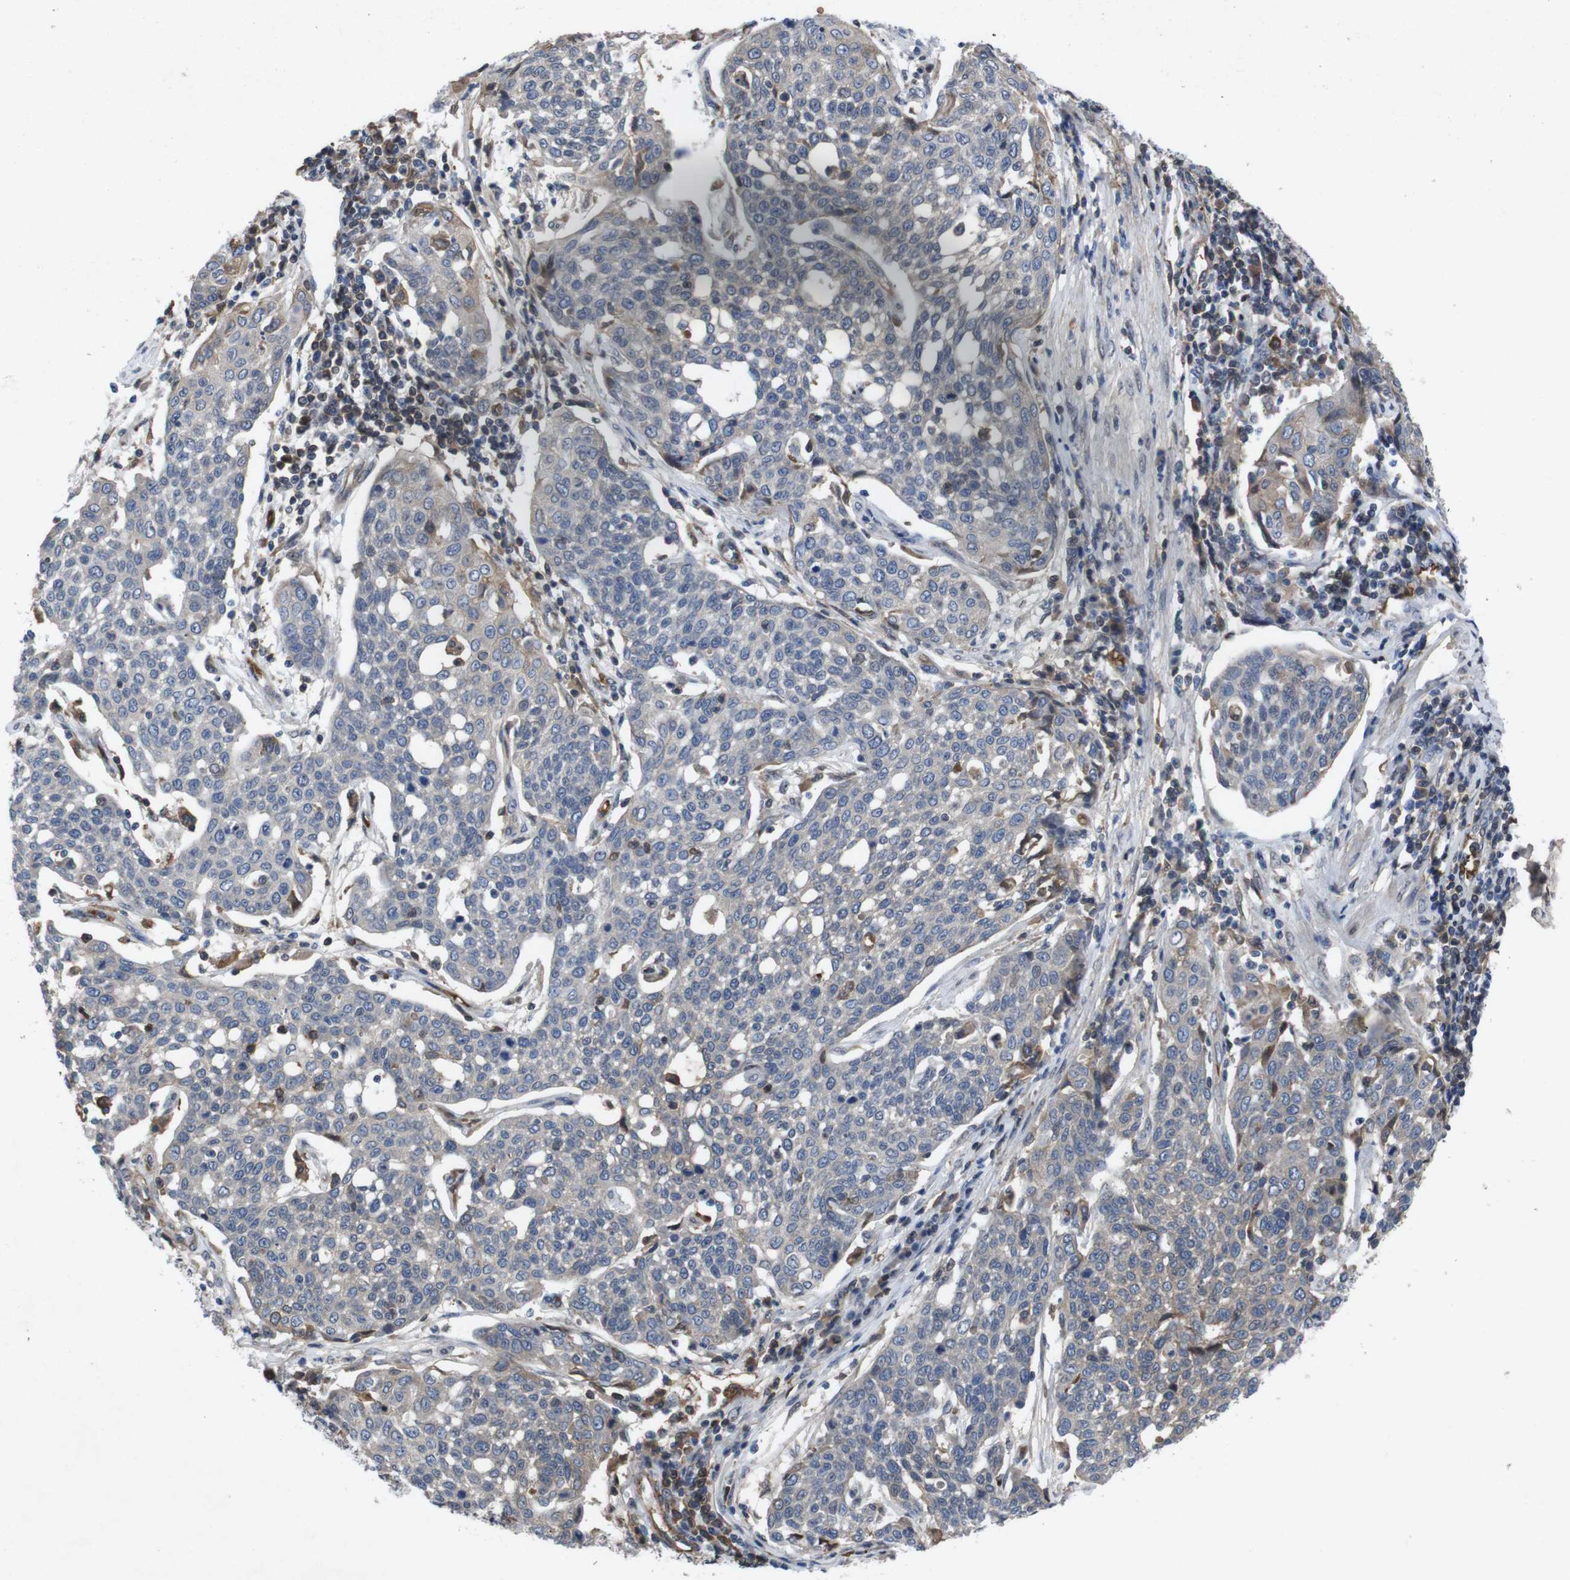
{"staining": {"intensity": "negative", "quantity": "none", "location": "none"}, "tissue": "cervical cancer", "cell_type": "Tumor cells", "image_type": "cancer", "snomed": [{"axis": "morphology", "description": "Squamous cell carcinoma, NOS"}, {"axis": "topography", "description": "Cervix"}], "caption": "Immunohistochemistry of human cervical cancer (squamous cell carcinoma) exhibits no positivity in tumor cells.", "gene": "SPTB", "patient": {"sex": "female", "age": 34}}